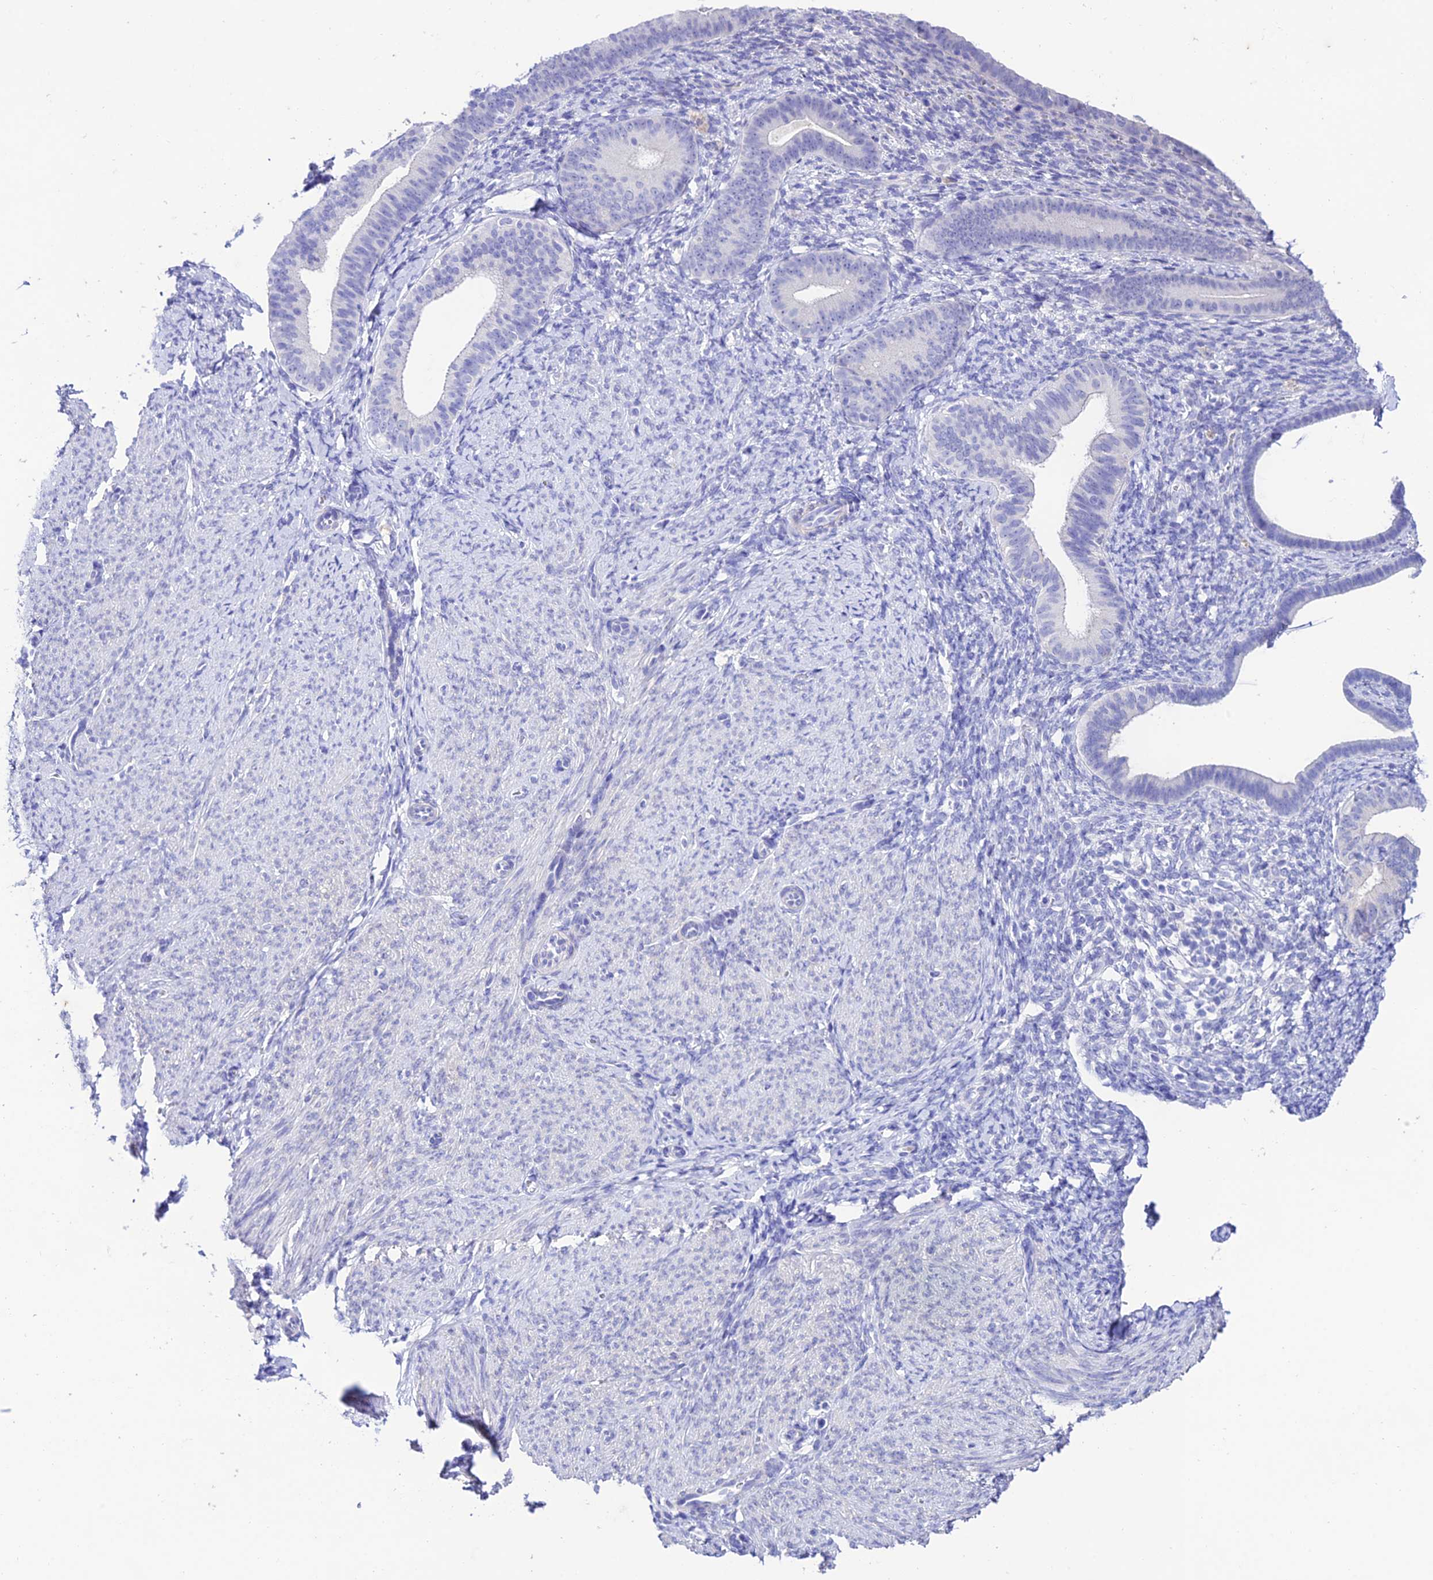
{"staining": {"intensity": "negative", "quantity": "none", "location": "none"}, "tissue": "endometrium", "cell_type": "Cells in endometrial stroma", "image_type": "normal", "snomed": [{"axis": "morphology", "description": "Normal tissue, NOS"}, {"axis": "topography", "description": "Endometrium"}], "caption": "Micrograph shows no protein positivity in cells in endometrial stroma of benign endometrium. Nuclei are stained in blue.", "gene": "NLRP6", "patient": {"sex": "female", "age": 65}}